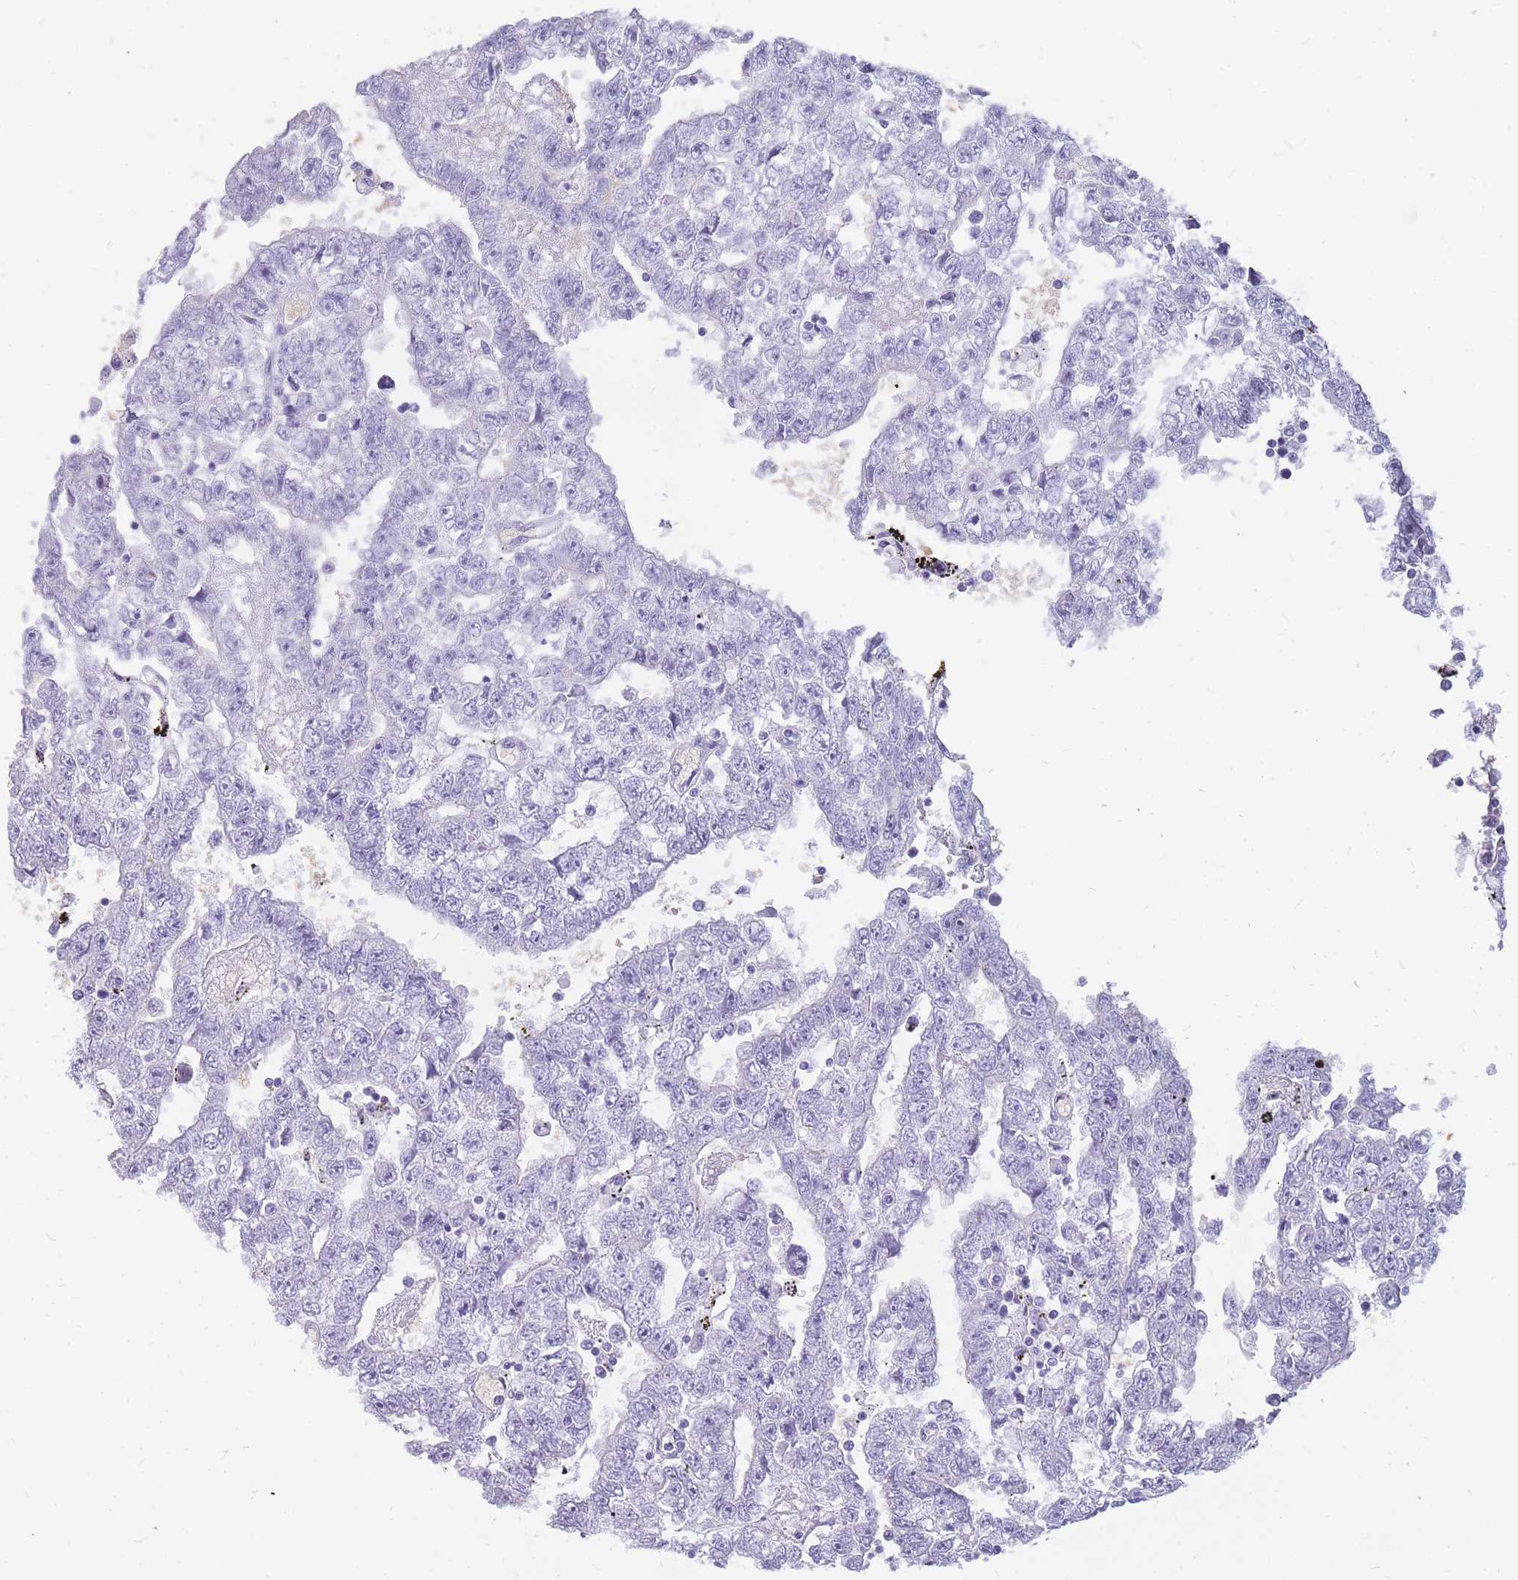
{"staining": {"intensity": "negative", "quantity": "none", "location": "none"}, "tissue": "testis cancer", "cell_type": "Tumor cells", "image_type": "cancer", "snomed": [{"axis": "morphology", "description": "Carcinoma, Embryonal, NOS"}, {"axis": "topography", "description": "Testis"}], "caption": "Image shows no protein positivity in tumor cells of testis cancer tissue. The staining is performed using DAB (3,3'-diaminobenzidine) brown chromogen with nuclei counter-stained in using hematoxylin.", "gene": "INS", "patient": {"sex": "male", "age": 25}}